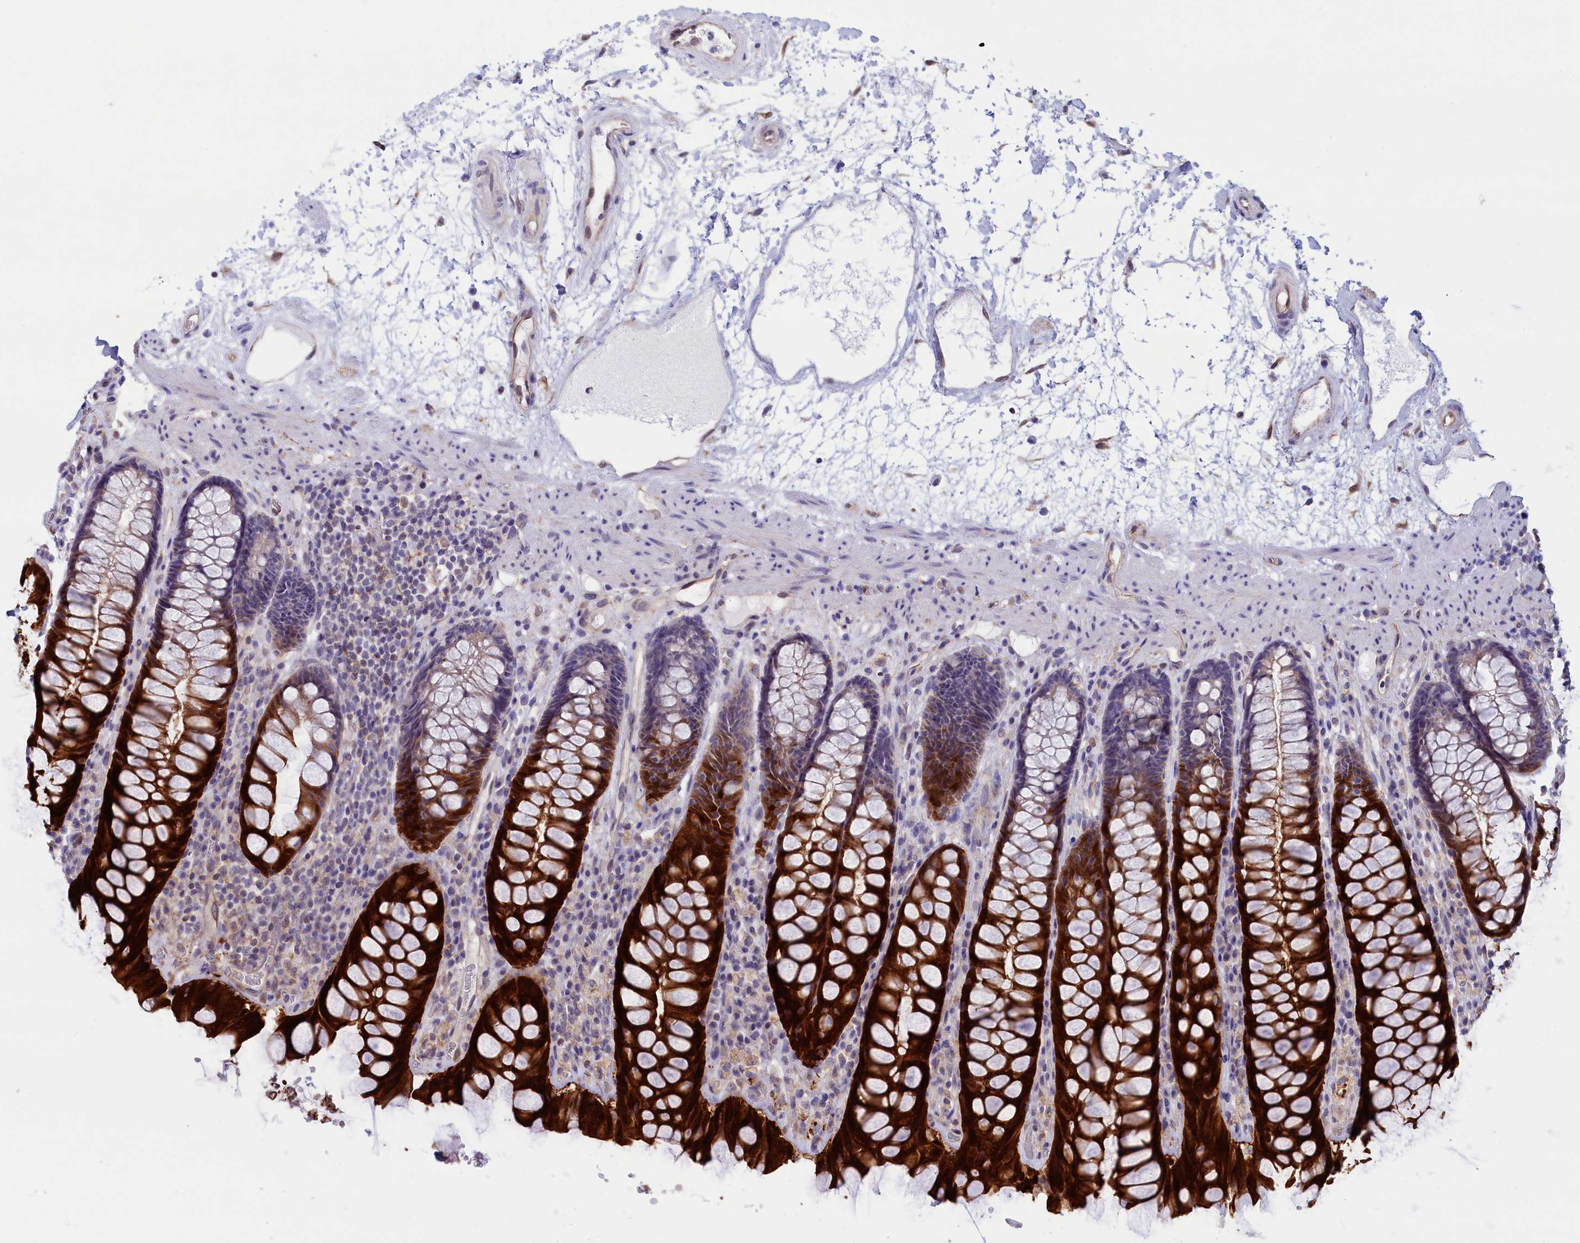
{"staining": {"intensity": "strong", "quantity": "25%-75%", "location": "cytoplasmic/membranous"}, "tissue": "rectum", "cell_type": "Glandular cells", "image_type": "normal", "snomed": [{"axis": "morphology", "description": "Normal tissue, NOS"}, {"axis": "topography", "description": "Rectum"}], "caption": "Immunohistochemistry (DAB) staining of unremarkable rectum reveals strong cytoplasmic/membranous protein staining in approximately 25%-75% of glandular cells. The staining was performed using DAB, with brown indicating positive protein expression. Nuclei are stained blue with hematoxylin.", "gene": "ABCC12", "patient": {"sex": "male", "age": 64}}